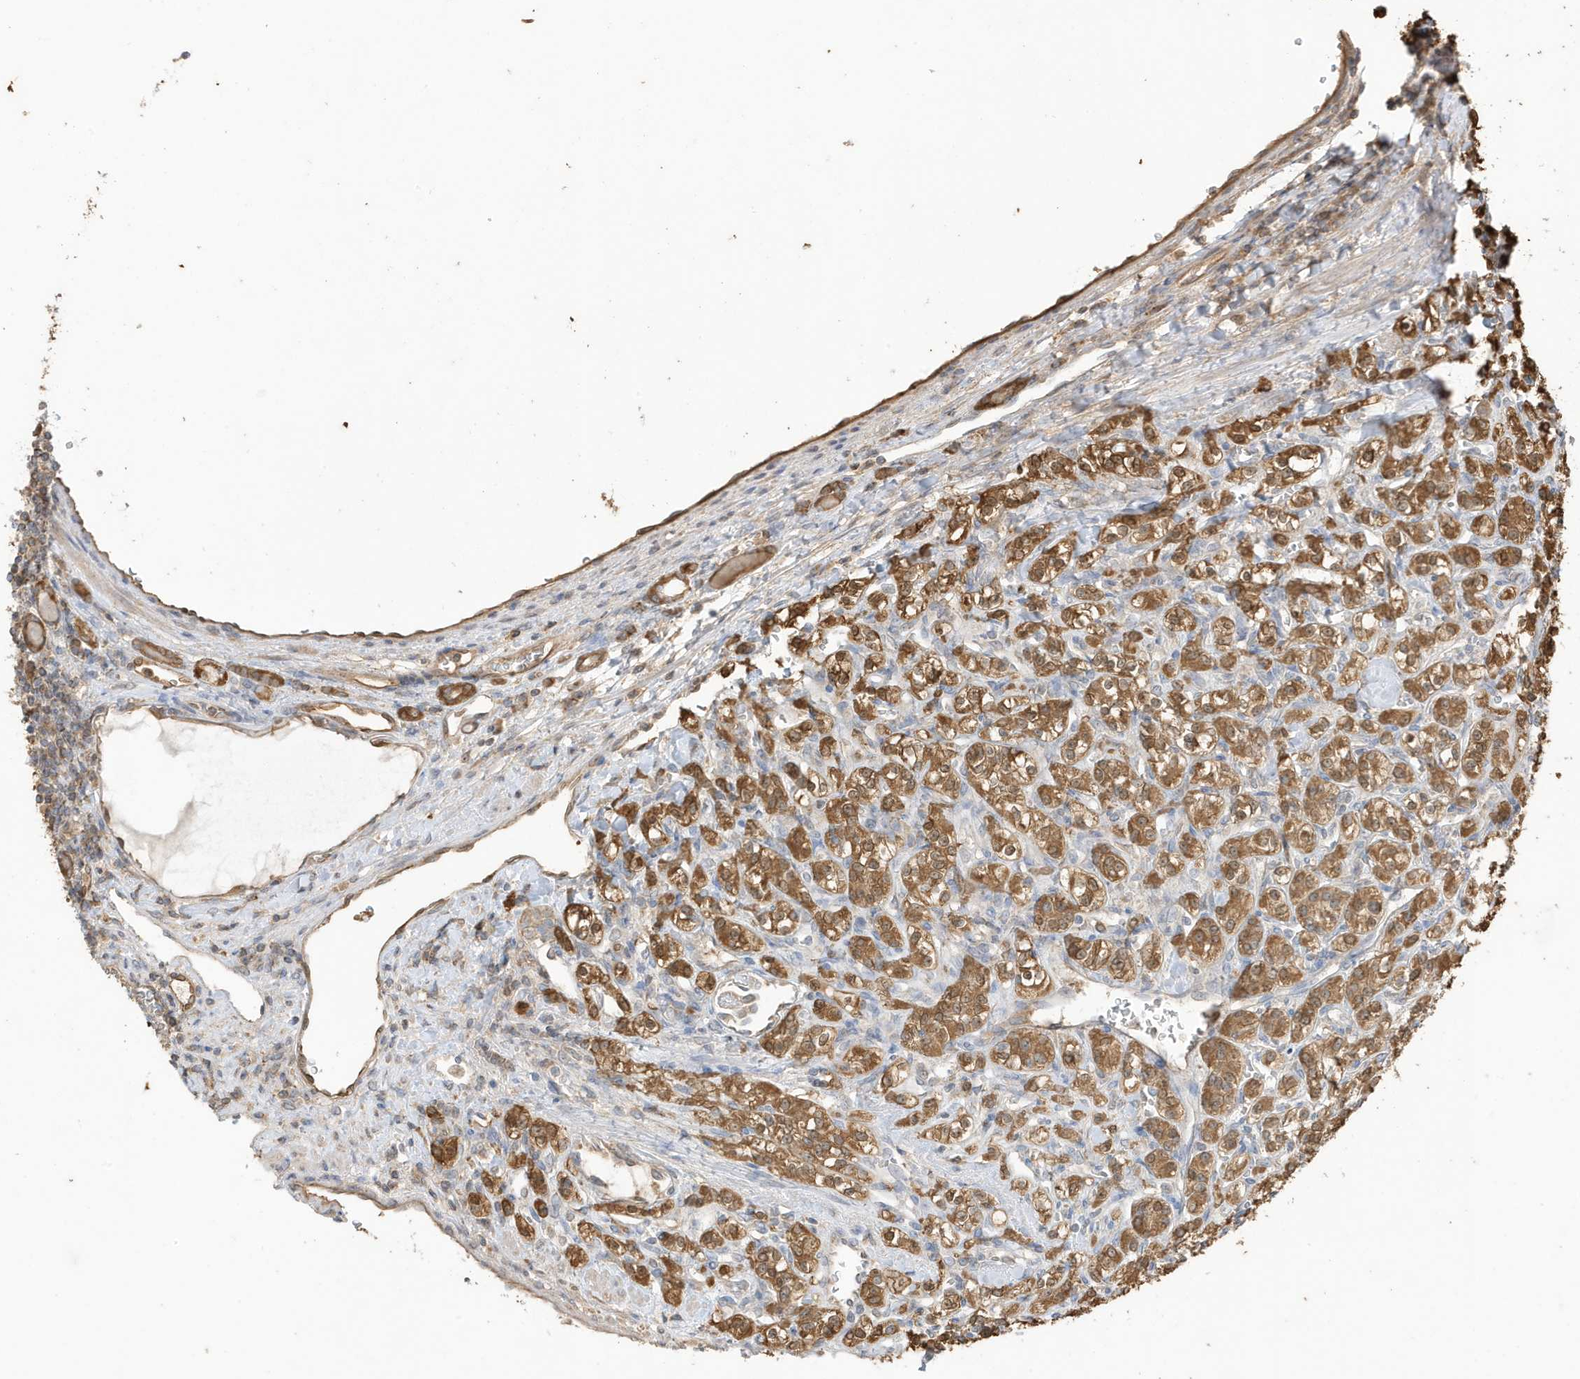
{"staining": {"intensity": "moderate", "quantity": ">75%", "location": "cytoplasmic/membranous"}, "tissue": "renal cancer", "cell_type": "Tumor cells", "image_type": "cancer", "snomed": [{"axis": "morphology", "description": "Adenocarcinoma, NOS"}, {"axis": "topography", "description": "Kidney"}], "caption": "Protein expression analysis of renal cancer shows moderate cytoplasmic/membranous staining in approximately >75% of tumor cells. (DAB (3,3'-diaminobenzidine) IHC, brown staining for protein, blue staining for nuclei).", "gene": "AZI2", "patient": {"sex": "male", "age": 77}}